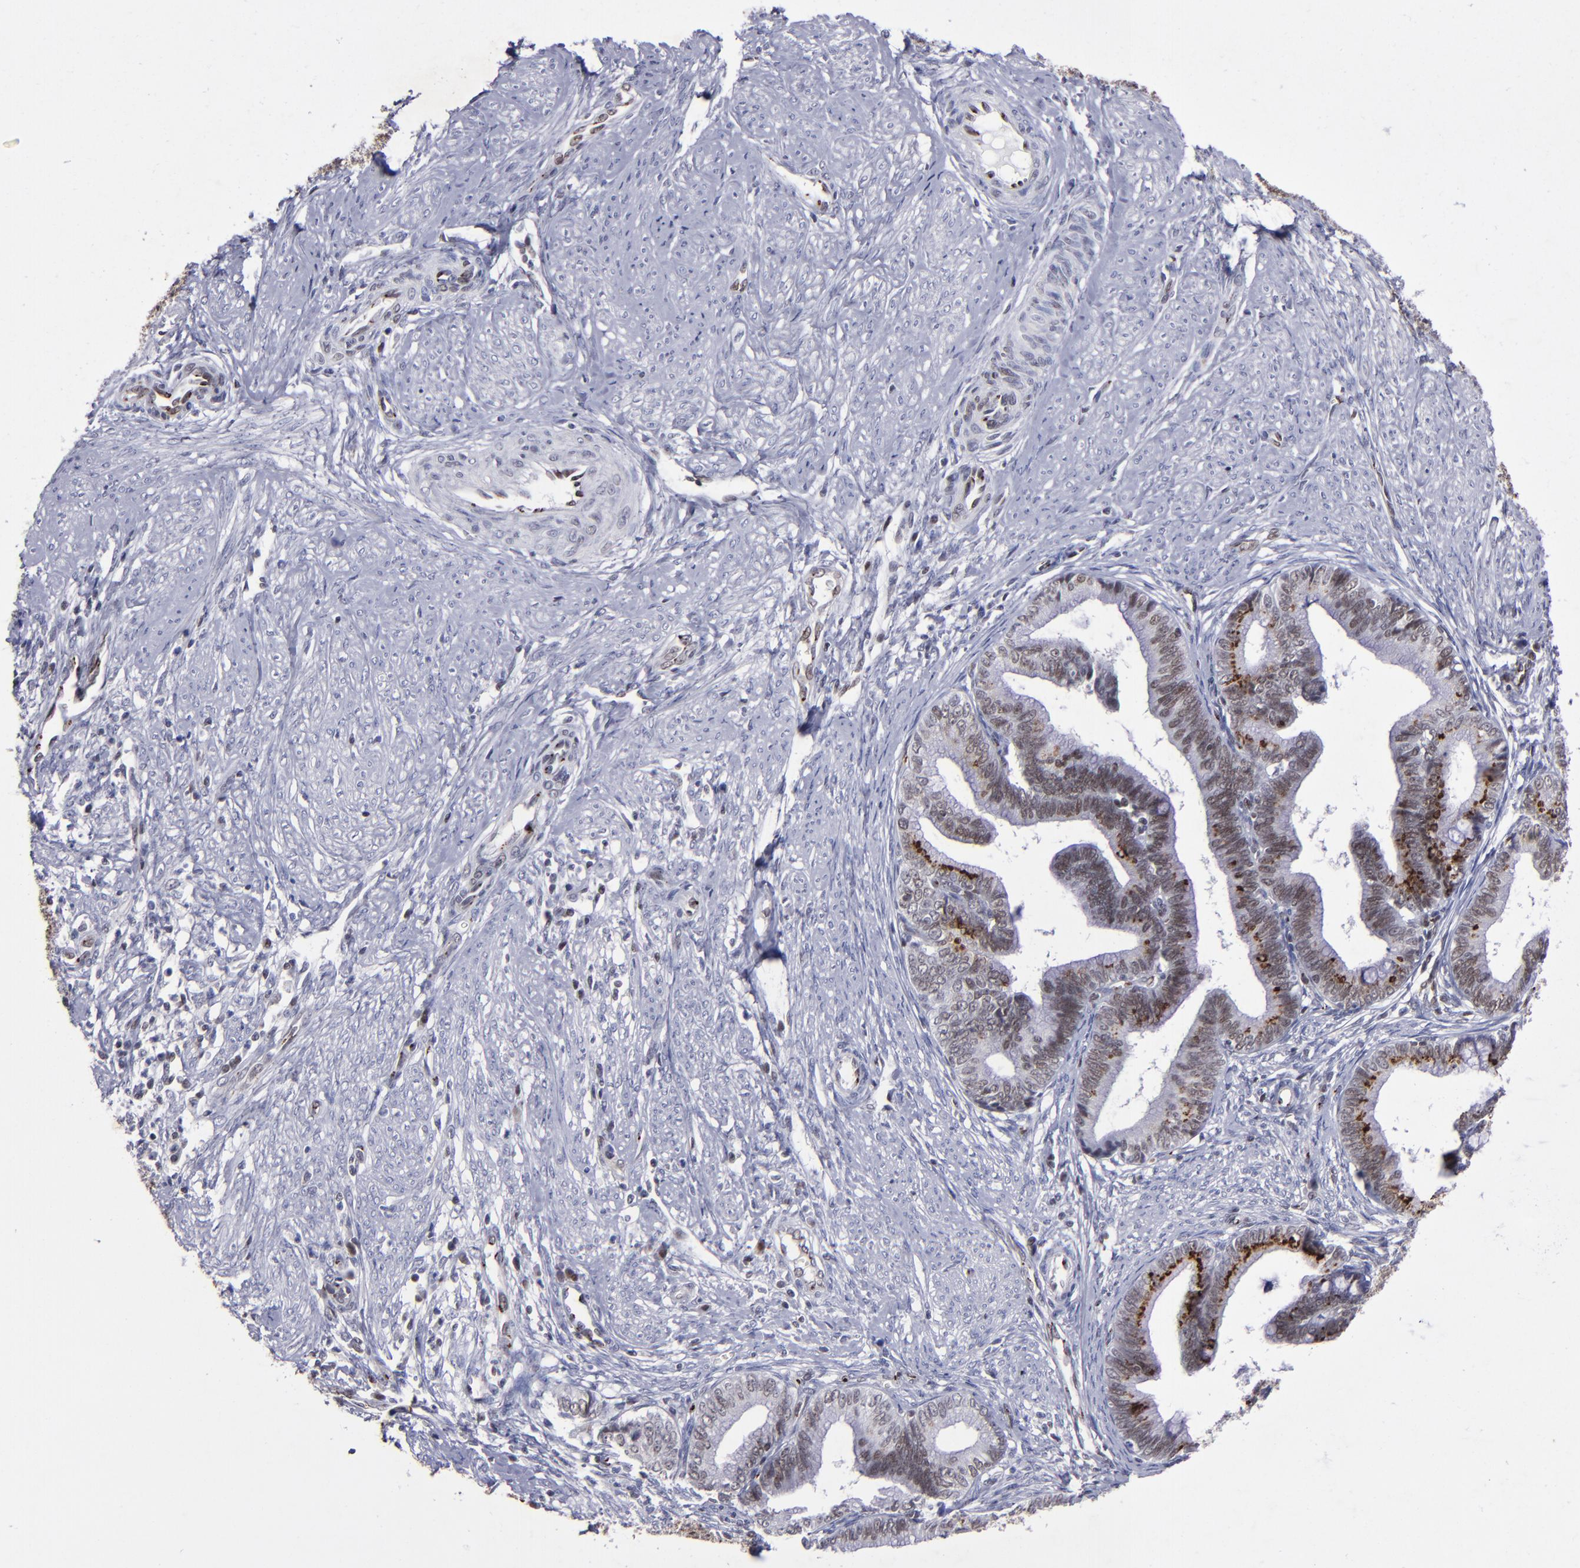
{"staining": {"intensity": "moderate", "quantity": ">75%", "location": "cytoplasmic/membranous"}, "tissue": "cervical cancer", "cell_type": "Tumor cells", "image_type": "cancer", "snomed": [{"axis": "morphology", "description": "Adenocarcinoma, NOS"}, {"axis": "topography", "description": "Cervix"}], "caption": "Protein expression analysis of human cervical cancer (adenocarcinoma) reveals moderate cytoplasmic/membranous staining in approximately >75% of tumor cells.", "gene": "MGMT", "patient": {"sex": "female", "age": 36}}